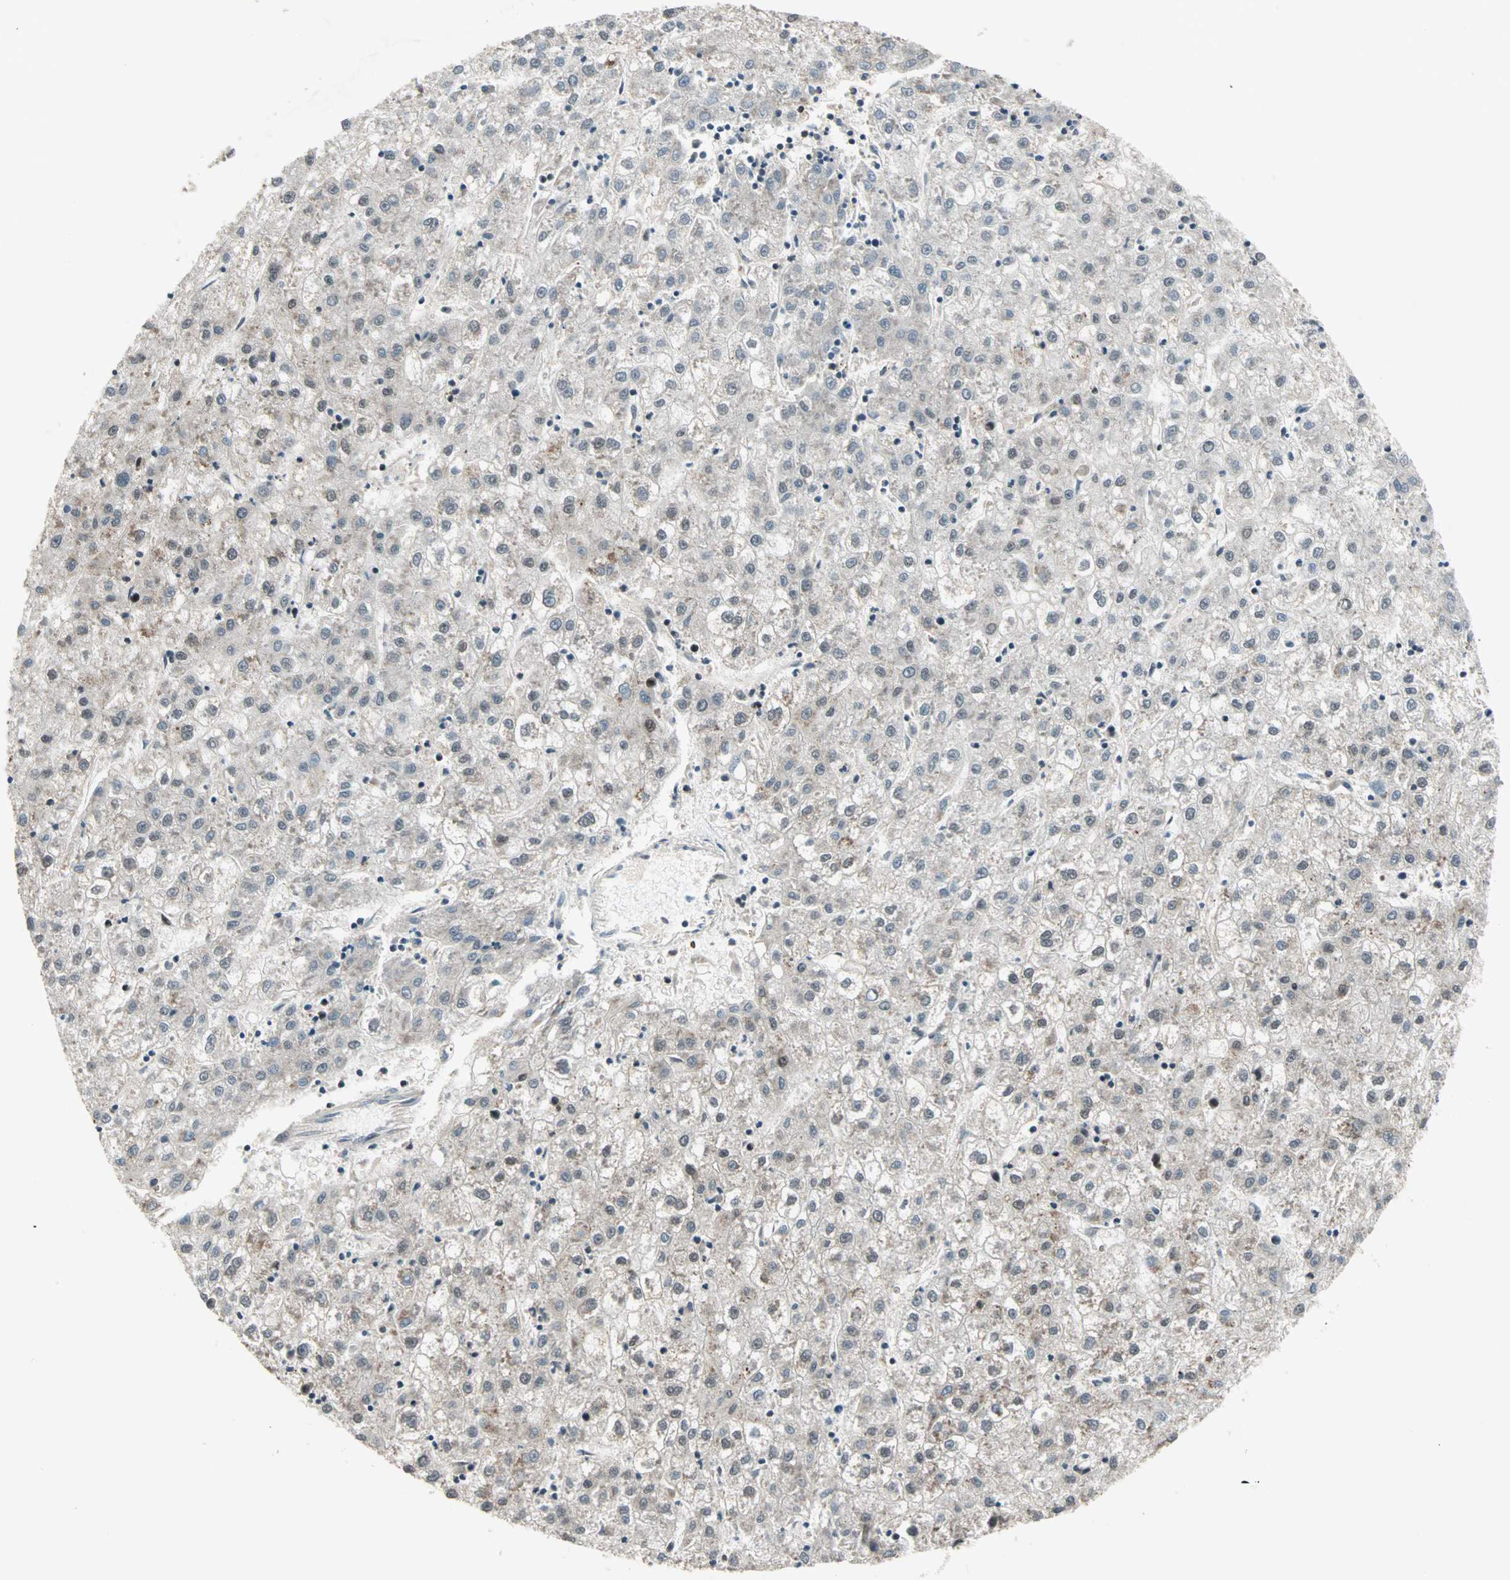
{"staining": {"intensity": "weak", "quantity": ">75%", "location": "cytoplasmic/membranous"}, "tissue": "liver cancer", "cell_type": "Tumor cells", "image_type": "cancer", "snomed": [{"axis": "morphology", "description": "Carcinoma, Hepatocellular, NOS"}, {"axis": "topography", "description": "Liver"}], "caption": "Protein staining exhibits weak cytoplasmic/membranous staining in about >75% of tumor cells in liver cancer.", "gene": "ZNF44", "patient": {"sex": "male", "age": 72}}